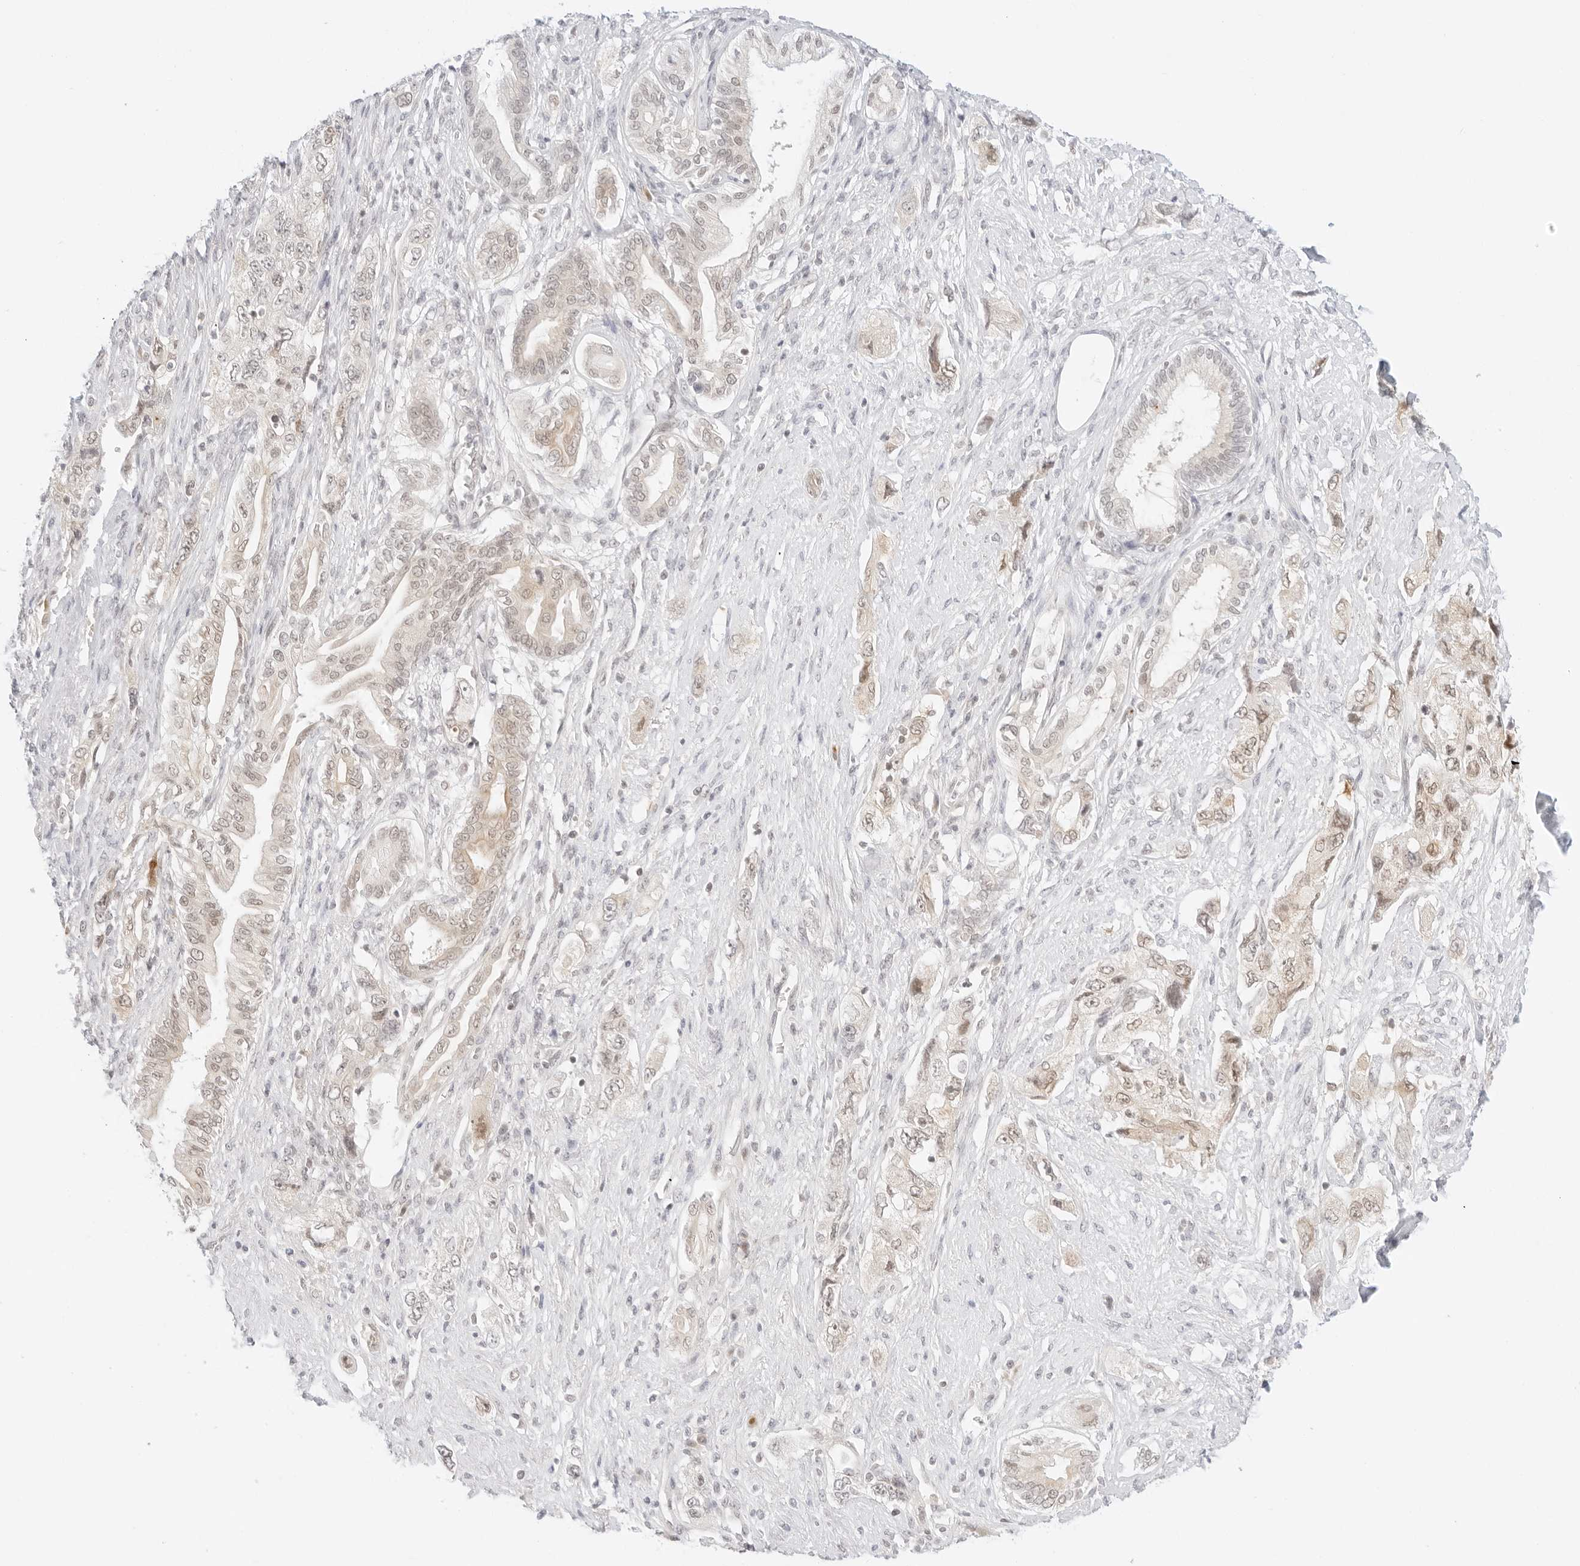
{"staining": {"intensity": "weak", "quantity": "25%-75%", "location": "nuclear"}, "tissue": "pancreatic cancer", "cell_type": "Tumor cells", "image_type": "cancer", "snomed": [{"axis": "morphology", "description": "Adenocarcinoma, NOS"}, {"axis": "topography", "description": "Pancreas"}], "caption": "Immunohistochemistry staining of pancreatic cancer, which demonstrates low levels of weak nuclear positivity in approximately 25%-75% of tumor cells indicating weak nuclear protein expression. The staining was performed using DAB (3,3'-diaminobenzidine) (brown) for protein detection and nuclei were counterstained in hematoxylin (blue).", "gene": "POLR3C", "patient": {"sex": "female", "age": 73}}